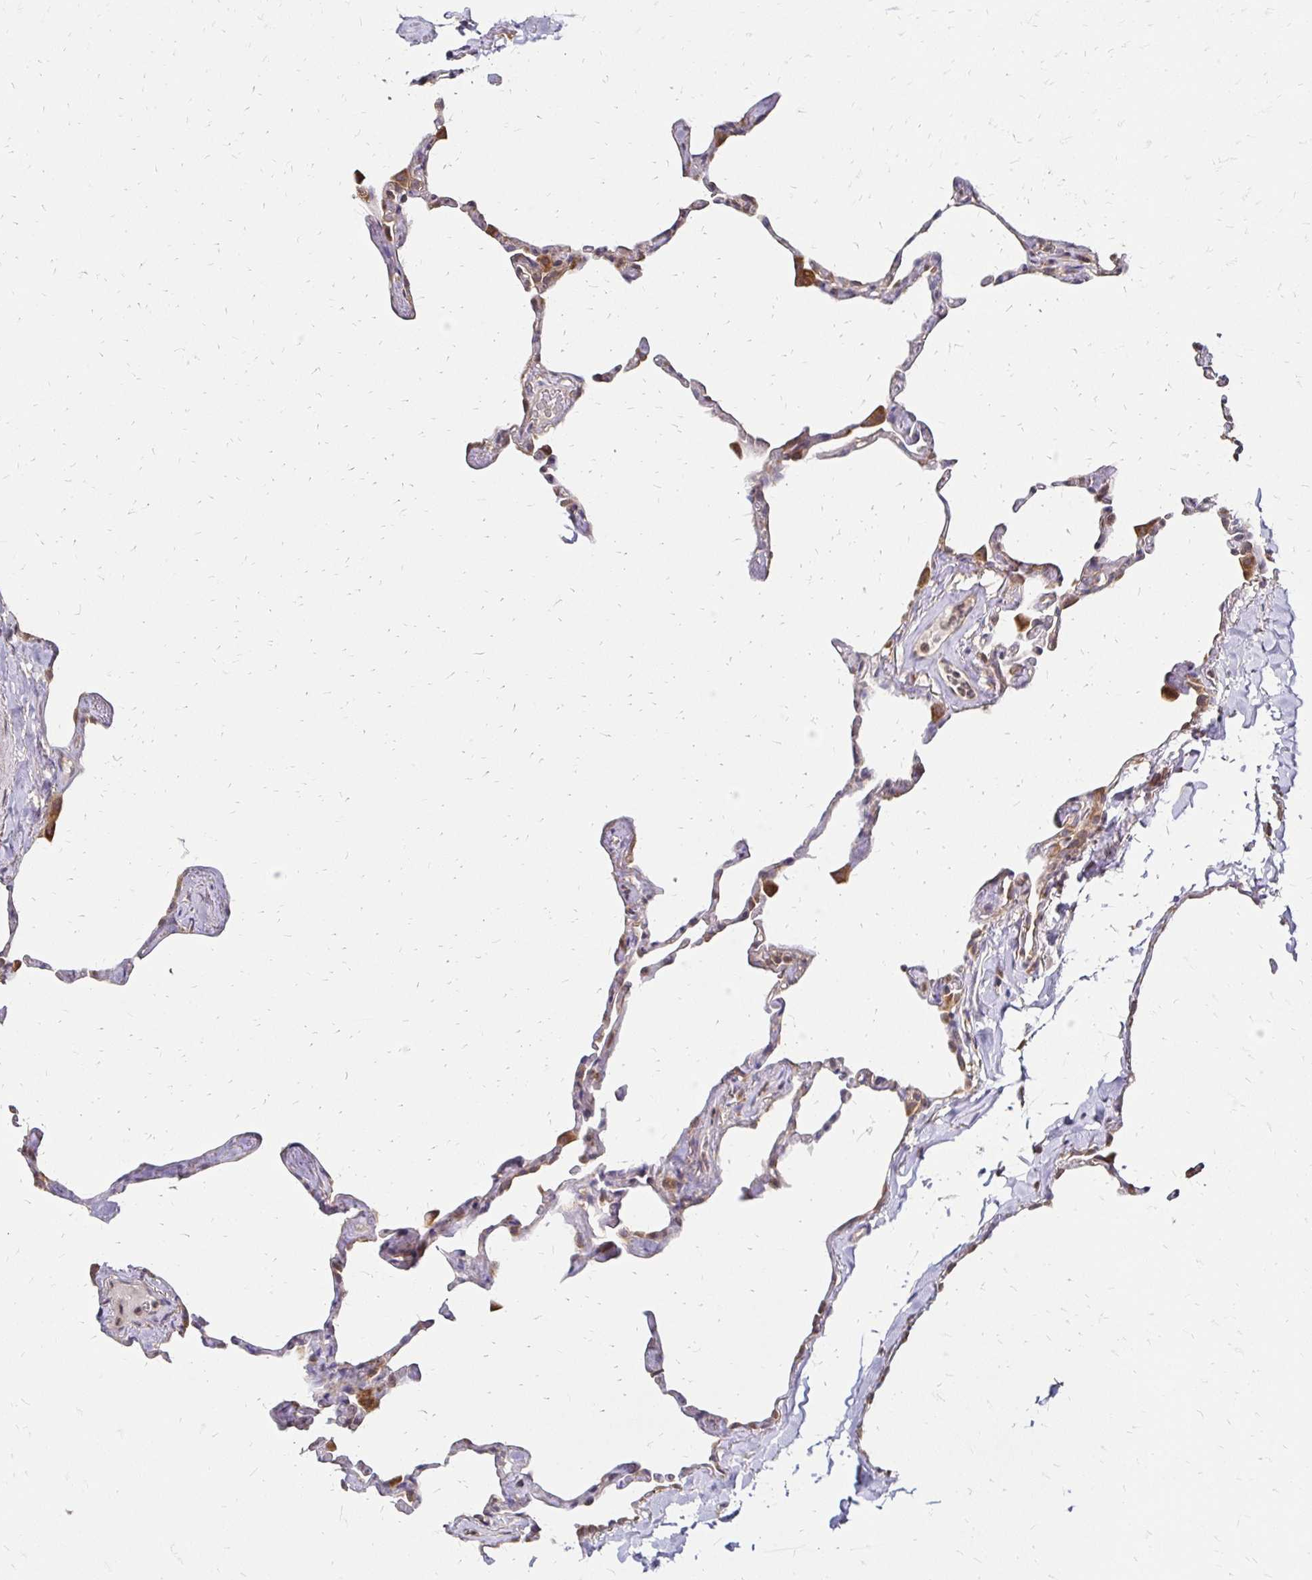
{"staining": {"intensity": "moderate", "quantity": "<25%", "location": "cytoplasmic/membranous"}, "tissue": "lung", "cell_type": "Alveolar cells", "image_type": "normal", "snomed": [{"axis": "morphology", "description": "Normal tissue, NOS"}, {"axis": "topography", "description": "Lung"}], "caption": "A high-resolution image shows immunohistochemistry staining of unremarkable lung, which demonstrates moderate cytoplasmic/membranous staining in approximately <25% of alveolar cells. (DAB = brown stain, brightfield microscopy at high magnification).", "gene": "ZW10", "patient": {"sex": "male", "age": 65}}